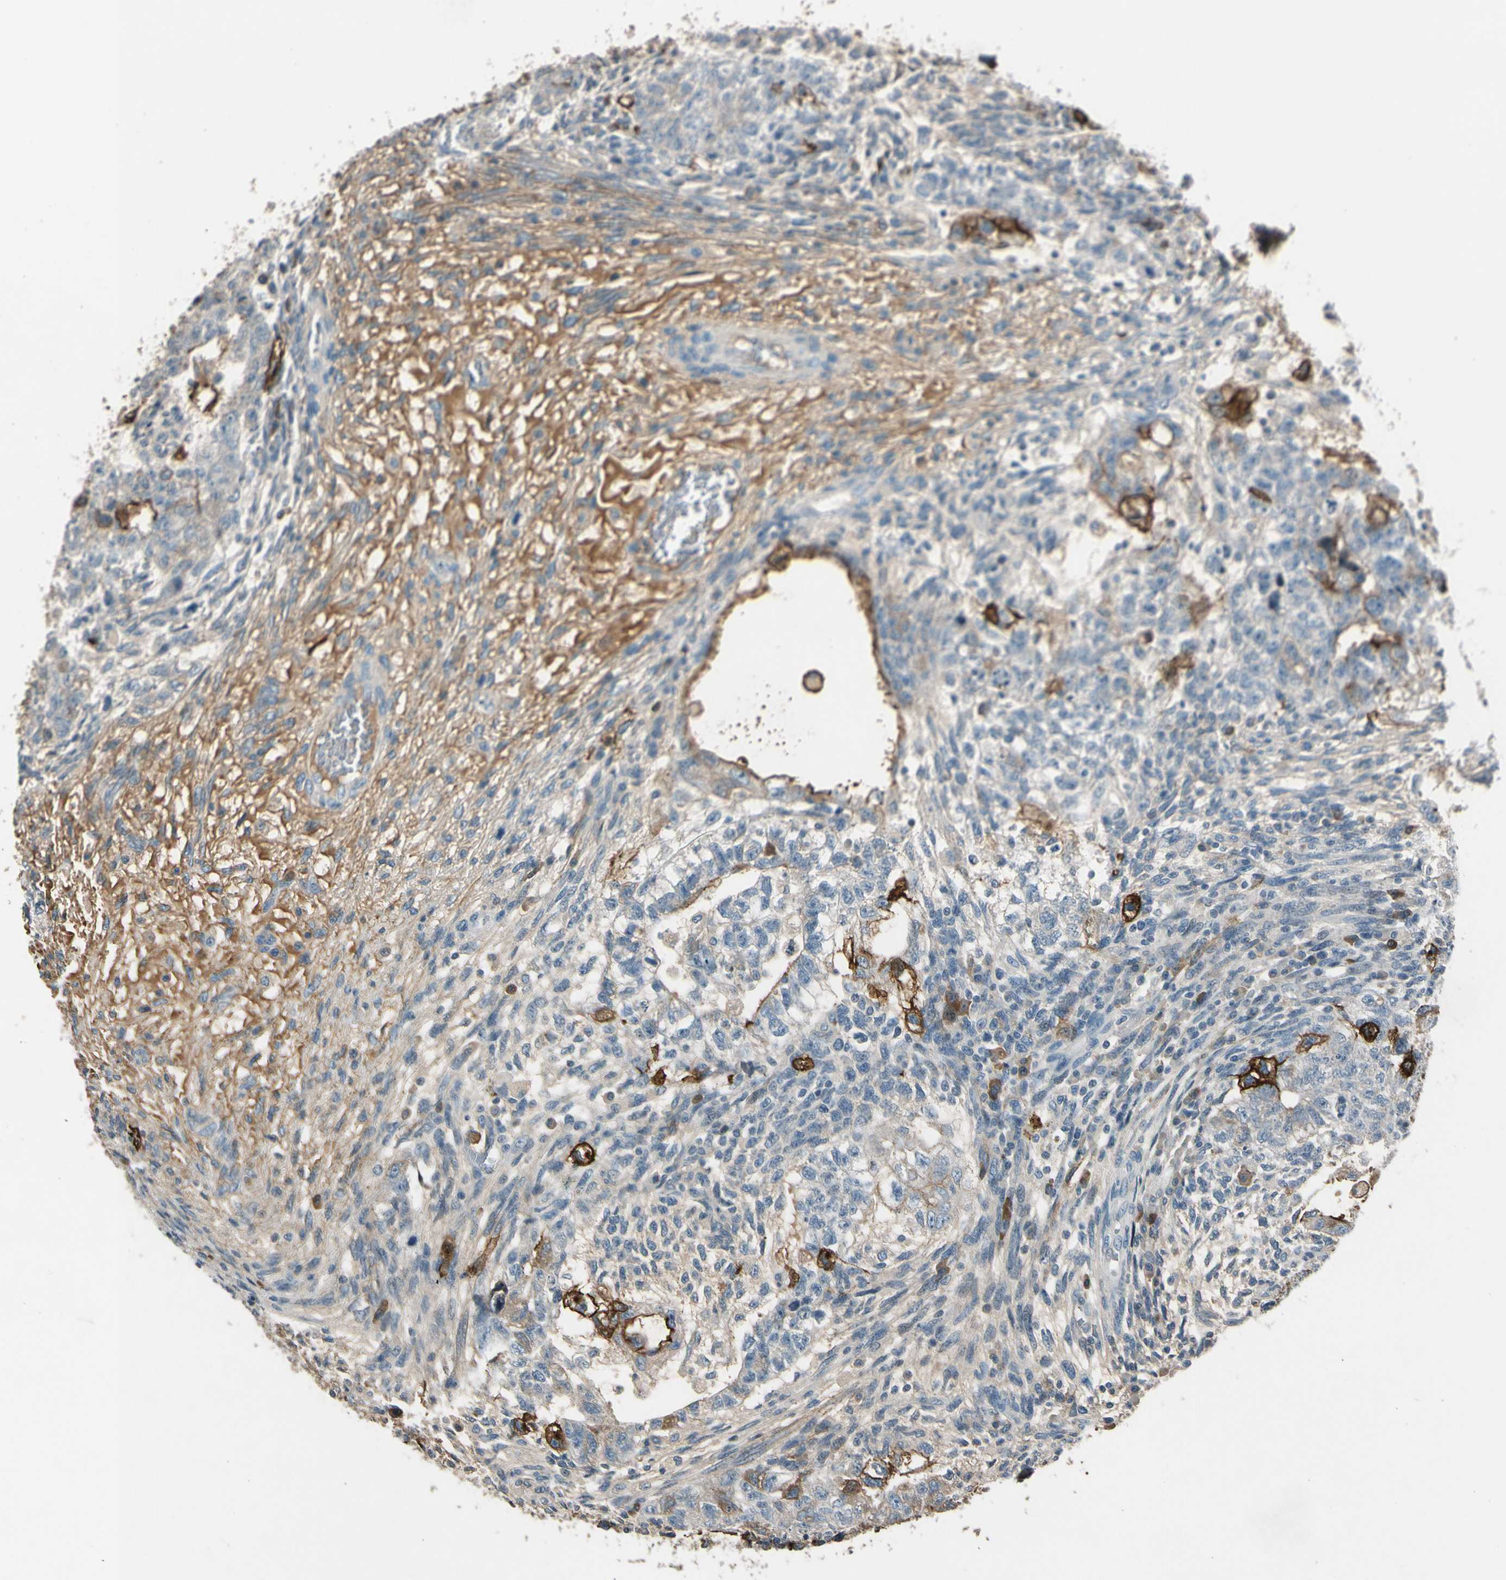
{"staining": {"intensity": "negative", "quantity": "none", "location": "none"}, "tissue": "testis cancer", "cell_type": "Tumor cells", "image_type": "cancer", "snomed": [{"axis": "morphology", "description": "Normal tissue, NOS"}, {"axis": "morphology", "description": "Carcinoma, Embryonal, NOS"}, {"axis": "topography", "description": "Testis"}], "caption": "Protein analysis of embryonal carcinoma (testis) exhibits no significant expression in tumor cells. Brightfield microscopy of IHC stained with DAB (brown) and hematoxylin (blue), captured at high magnification.", "gene": "PDPN", "patient": {"sex": "male", "age": 36}}